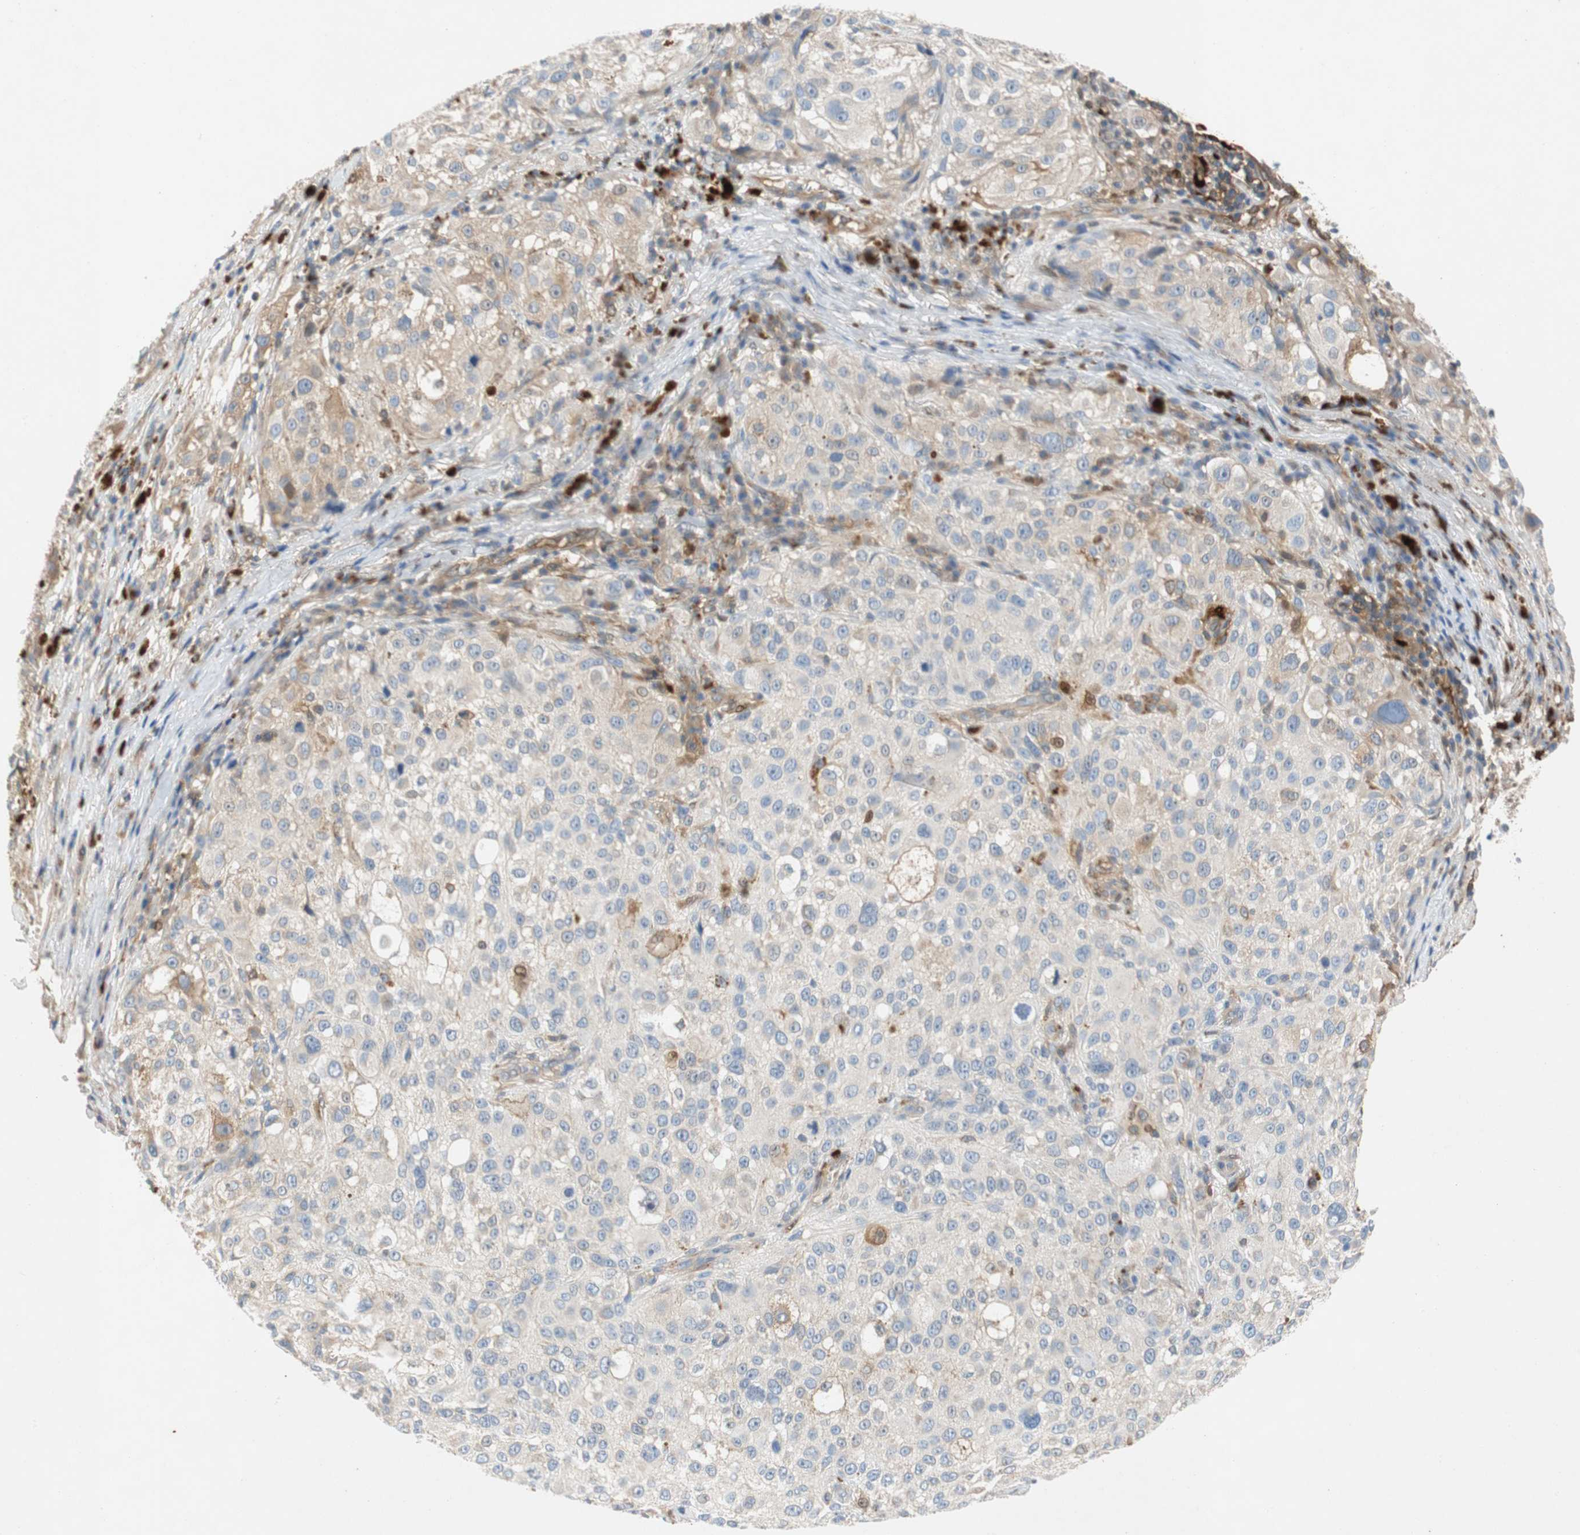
{"staining": {"intensity": "weak", "quantity": "<25%", "location": "cytoplasmic/membranous"}, "tissue": "melanoma", "cell_type": "Tumor cells", "image_type": "cancer", "snomed": [{"axis": "morphology", "description": "Necrosis, NOS"}, {"axis": "morphology", "description": "Malignant melanoma, NOS"}, {"axis": "topography", "description": "Skin"}], "caption": "Melanoma stained for a protein using immunohistochemistry displays no staining tumor cells.", "gene": "RELB", "patient": {"sex": "female", "age": 87}}